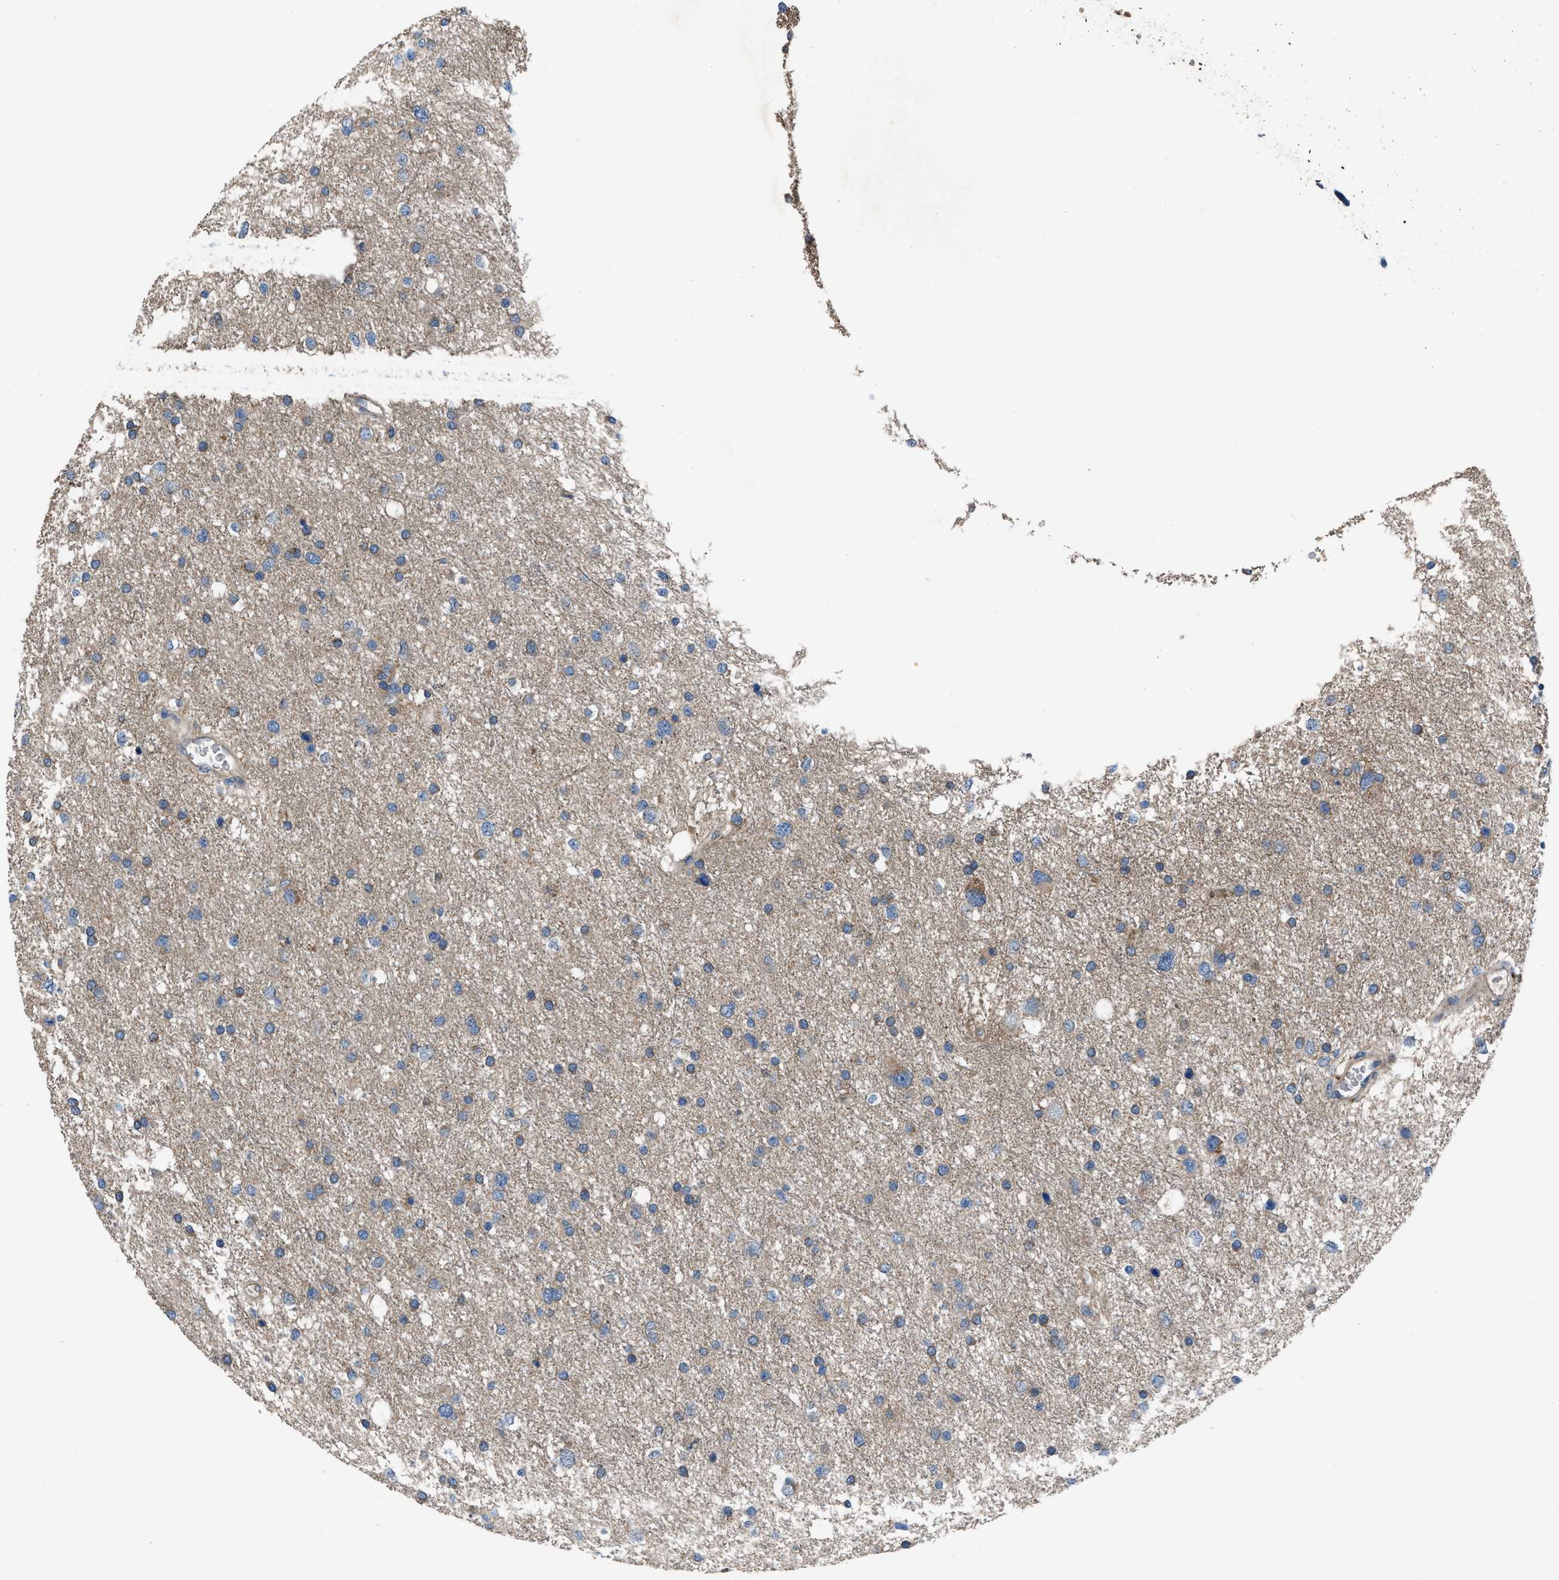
{"staining": {"intensity": "weak", "quantity": "25%-75%", "location": "cytoplasmic/membranous"}, "tissue": "glioma", "cell_type": "Tumor cells", "image_type": "cancer", "snomed": [{"axis": "morphology", "description": "Glioma, malignant, Low grade"}, {"axis": "topography", "description": "Brain"}], "caption": "DAB (3,3'-diaminobenzidine) immunohistochemical staining of glioma reveals weak cytoplasmic/membranous protein staining in about 25%-75% of tumor cells.", "gene": "USP25", "patient": {"sex": "female", "age": 37}}